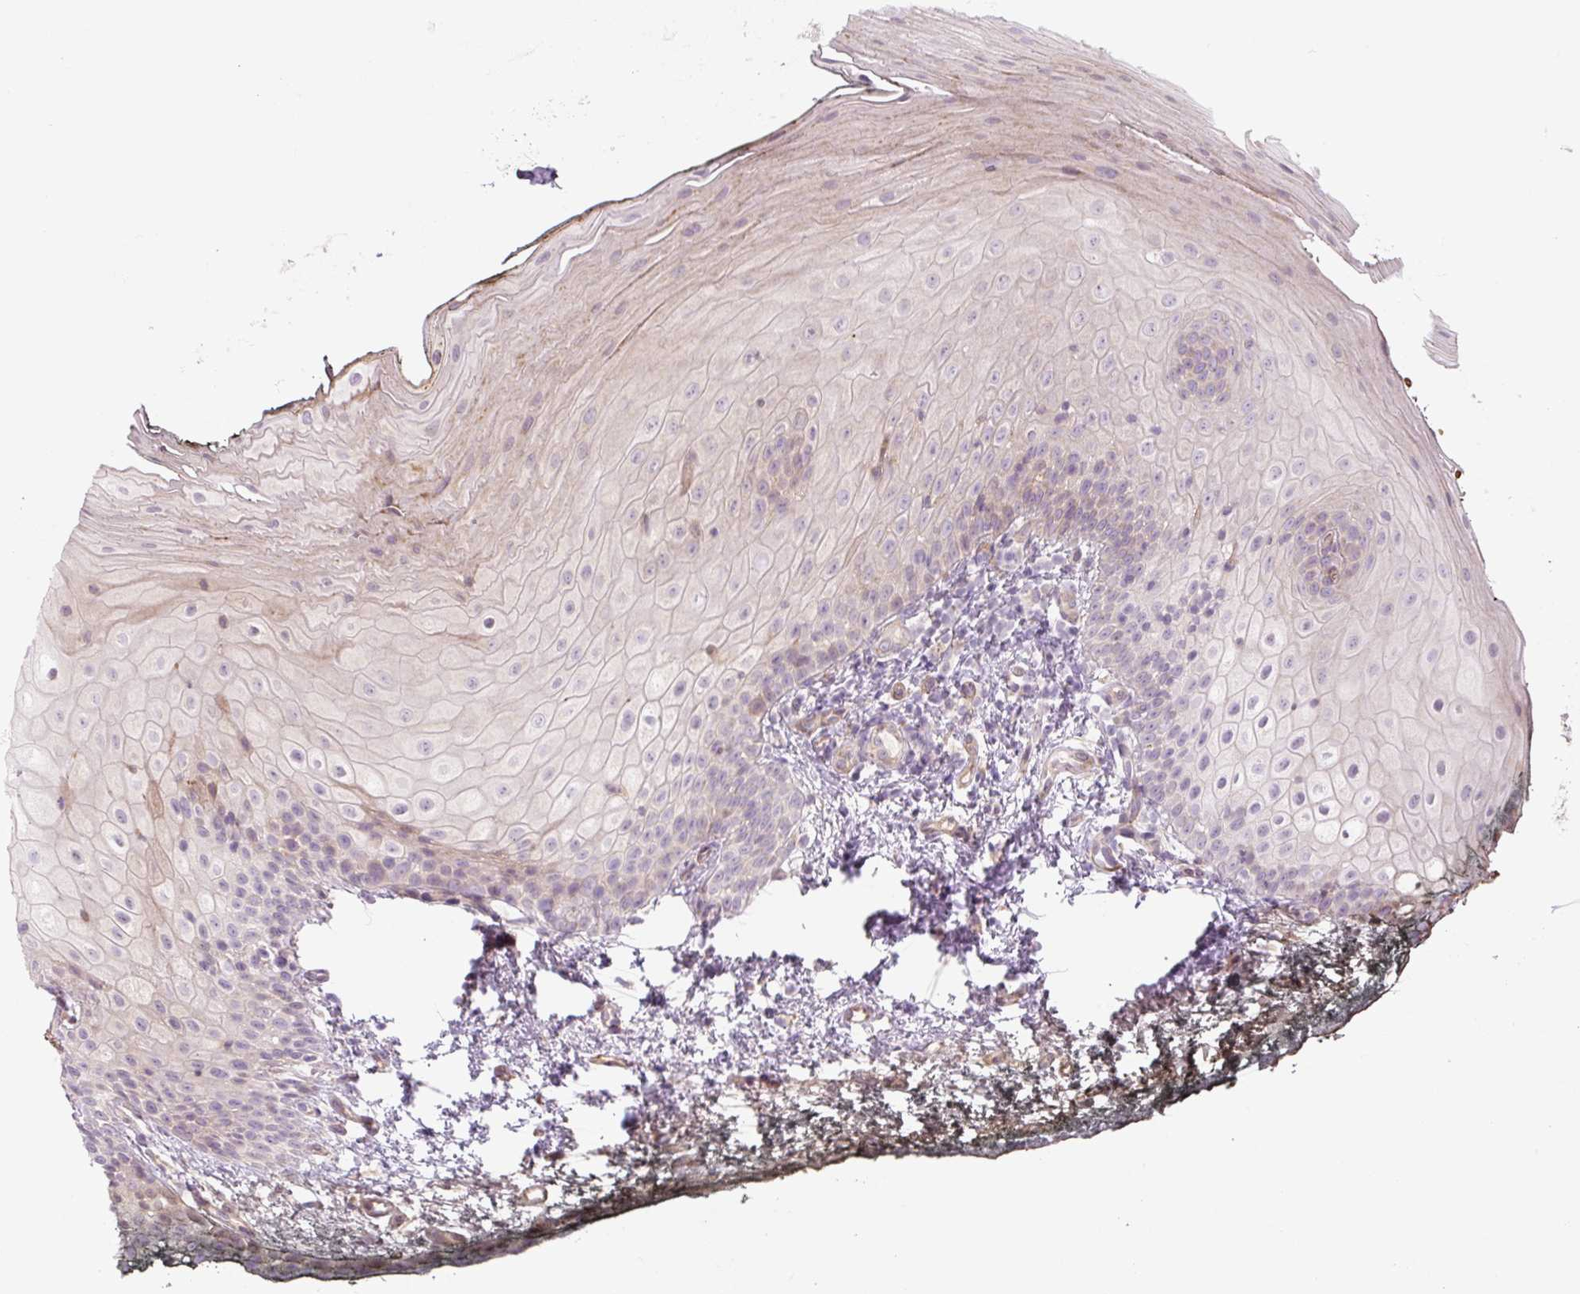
{"staining": {"intensity": "weak", "quantity": "25%-75%", "location": "cytoplasmic/membranous"}, "tissue": "oral mucosa", "cell_type": "Squamous epithelial cells", "image_type": "normal", "snomed": [{"axis": "morphology", "description": "Normal tissue, NOS"}, {"axis": "topography", "description": "Oral tissue"}], "caption": "Immunohistochemical staining of normal human oral mucosa shows weak cytoplasmic/membranous protein positivity in about 25%-75% of squamous epithelial cells.", "gene": "RASA1", "patient": {"sex": "male", "age": 75}}